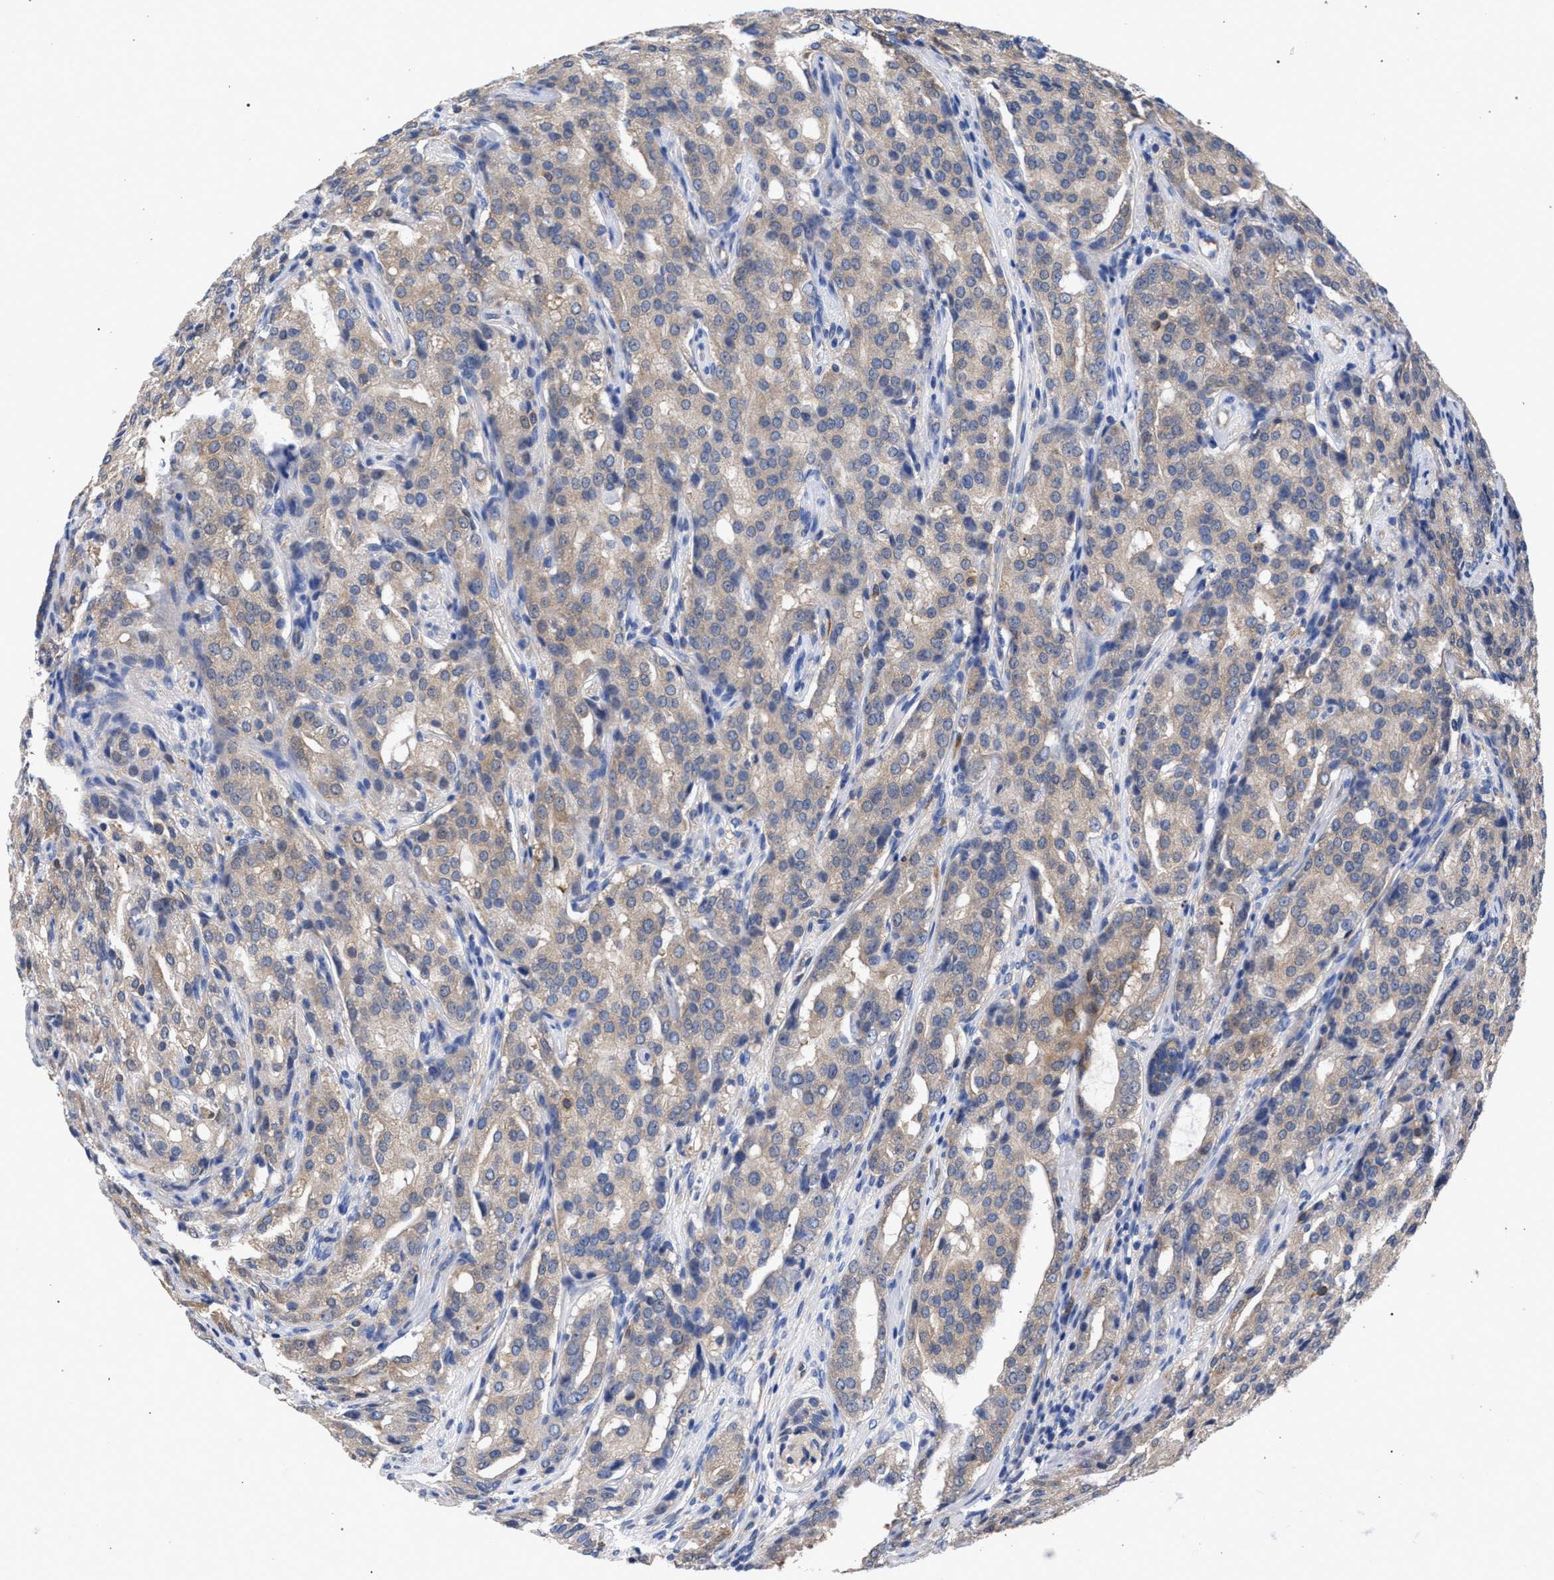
{"staining": {"intensity": "weak", "quantity": "25%-75%", "location": "cytoplasmic/membranous"}, "tissue": "prostate cancer", "cell_type": "Tumor cells", "image_type": "cancer", "snomed": [{"axis": "morphology", "description": "Adenocarcinoma, High grade"}, {"axis": "topography", "description": "Prostate"}], "caption": "Prostate cancer (high-grade adenocarcinoma) tissue reveals weak cytoplasmic/membranous expression in about 25%-75% of tumor cells, visualized by immunohistochemistry. (DAB (3,3'-diaminobenzidine) IHC with brightfield microscopy, high magnification).", "gene": "GMPR", "patient": {"sex": "male", "age": 72}}